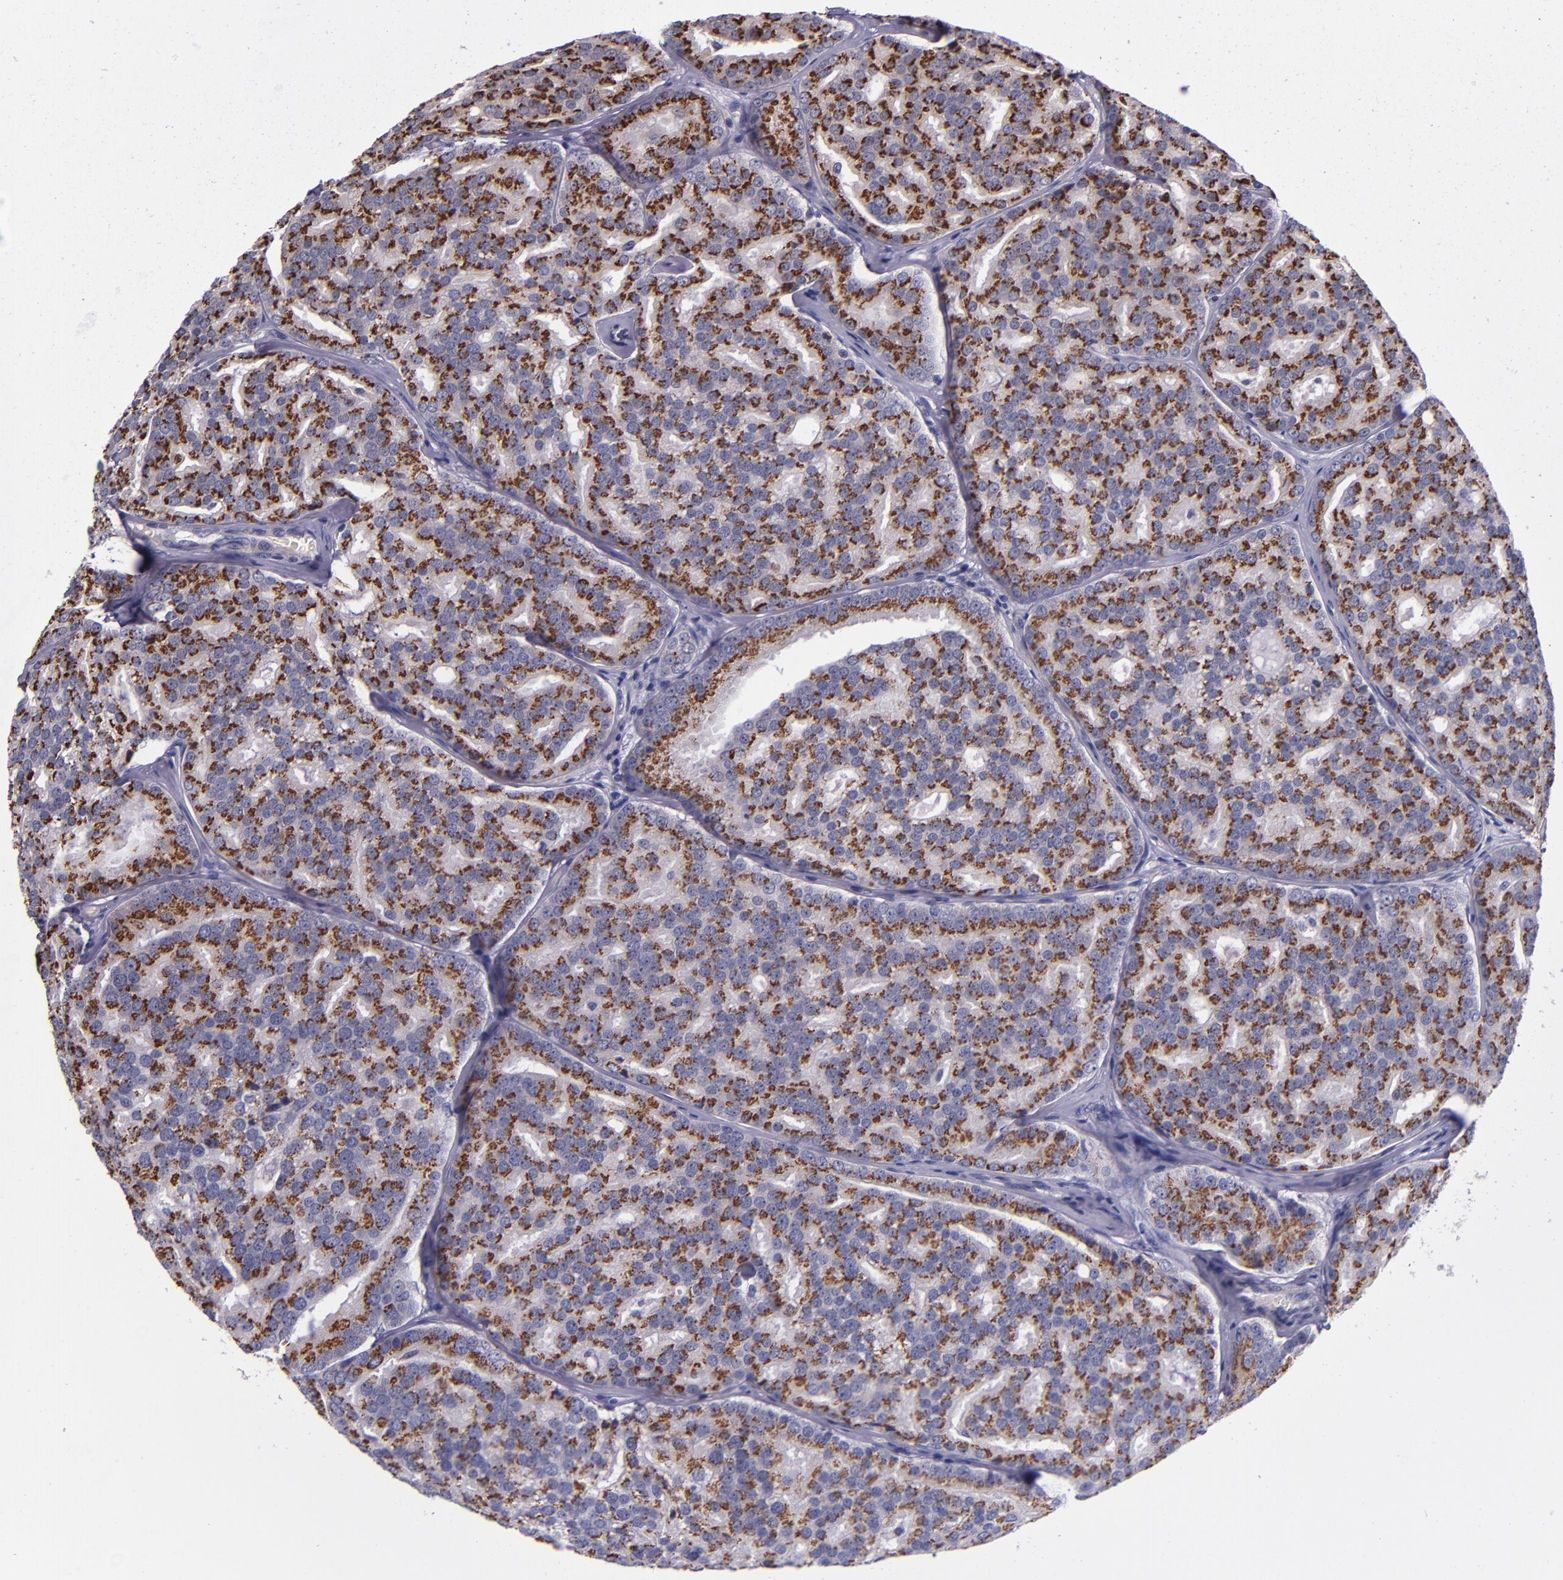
{"staining": {"intensity": "strong", "quantity": ">75%", "location": "cytoplasmic/membranous"}, "tissue": "prostate cancer", "cell_type": "Tumor cells", "image_type": "cancer", "snomed": [{"axis": "morphology", "description": "Adenocarcinoma, High grade"}, {"axis": "topography", "description": "Prostate"}], "caption": "Prostate cancer (adenocarcinoma (high-grade)) stained with a brown dye shows strong cytoplasmic/membranous positive expression in about >75% of tumor cells.", "gene": "RAB41", "patient": {"sex": "male", "age": 64}}